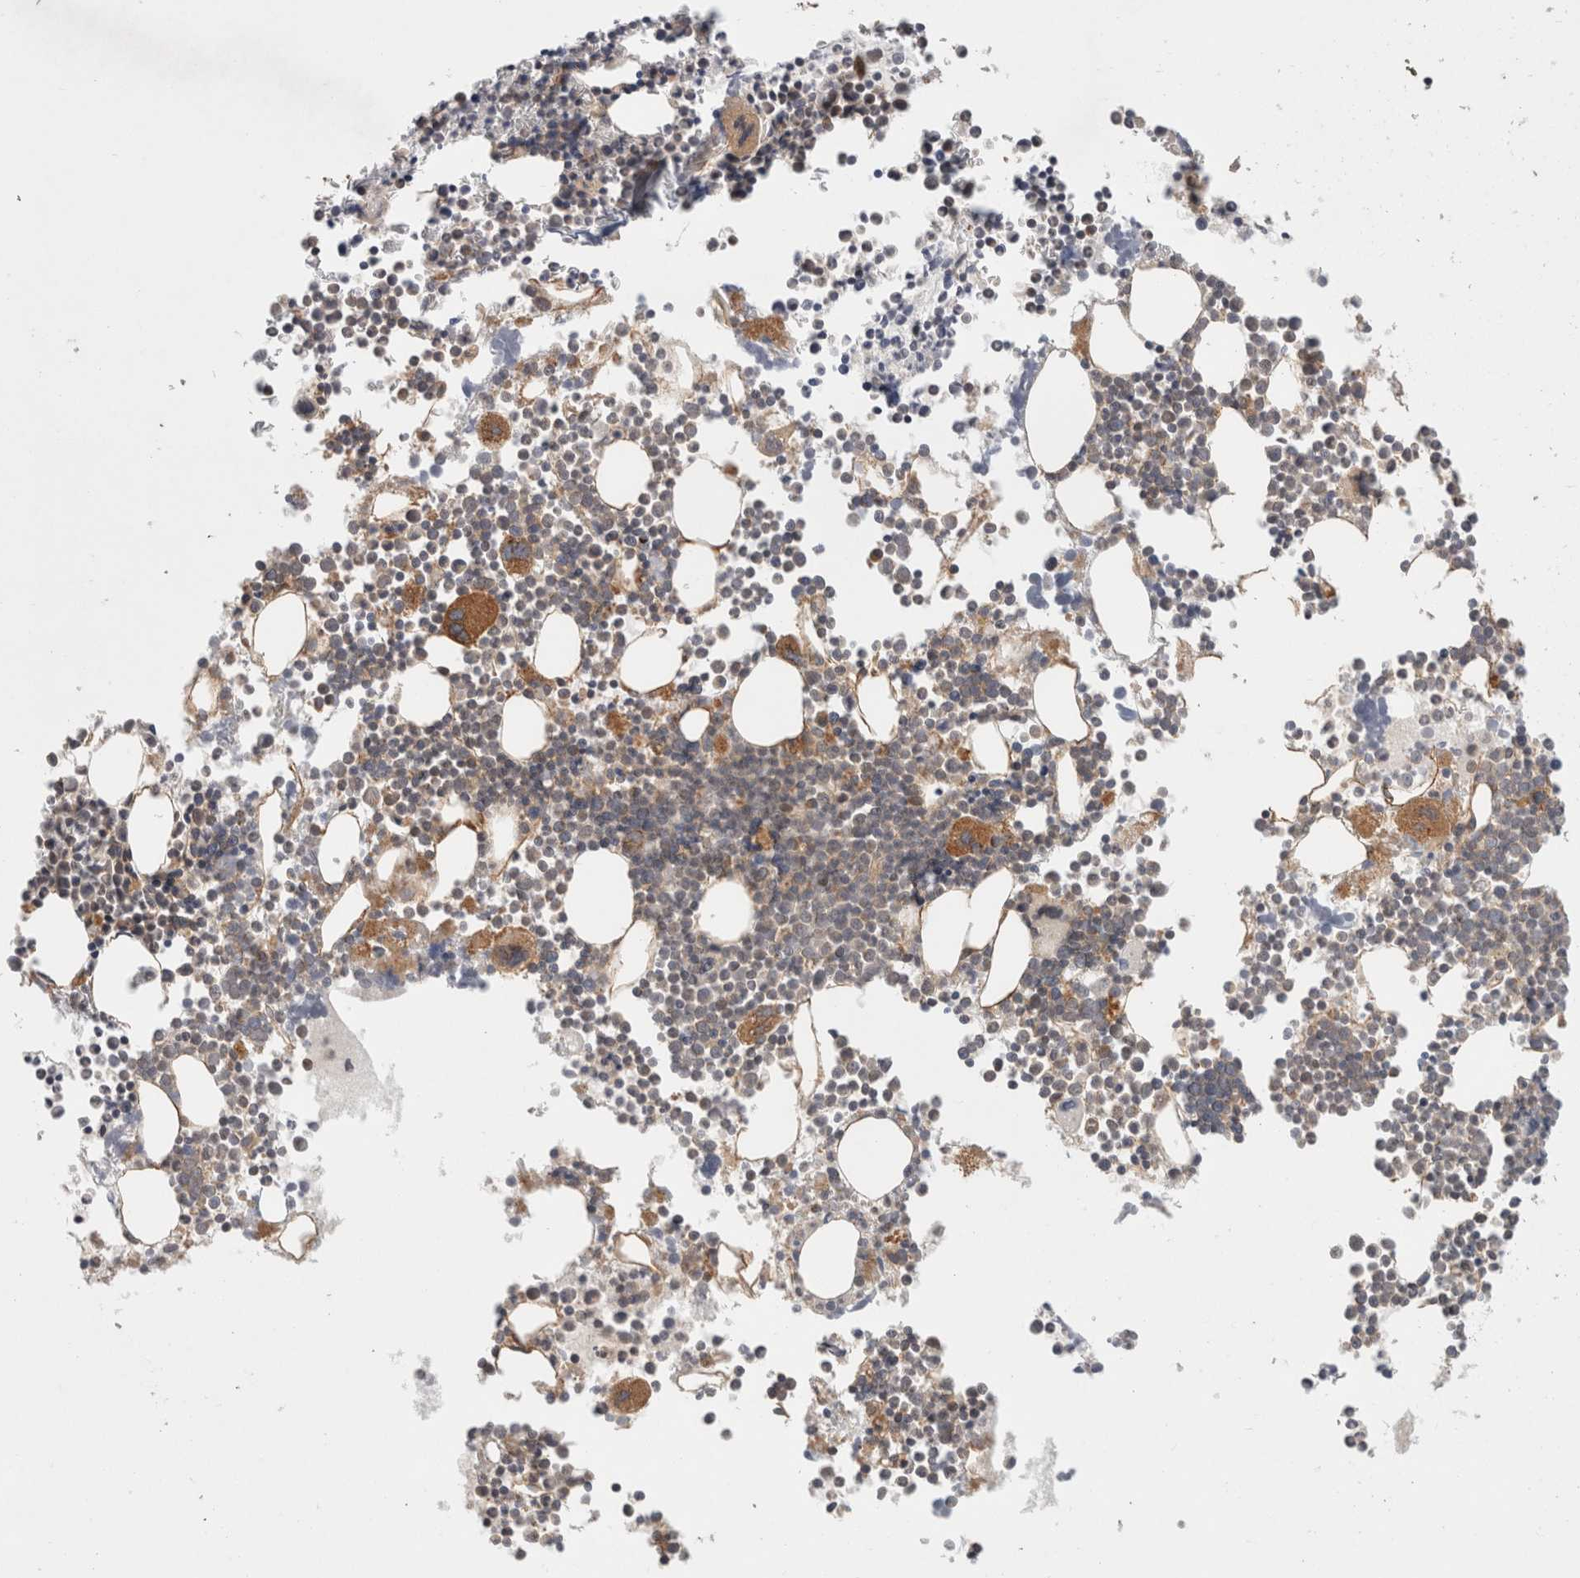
{"staining": {"intensity": "moderate", "quantity": "<25%", "location": "cytoplasmic/membranous"}, "tissue": "bone marrow", "cell_type": "Hematopoietic cells", "image_type": "normal", "snomed": [{"axis": "morphology", "description": "Normal tissue, NOS"}, {"axis": "morphology", "description": "Inflammation, NOS"}, {"axis": "topography", "description": "Bone marrow"}], "caption": "Bone marrow stained with a brown dye demonstrates moderate cytoplasmic/membranous positive staining in about <25% of hematopoietic cells.", "gene": "HROB", "patient": {"sex": "male", "age": 46}}